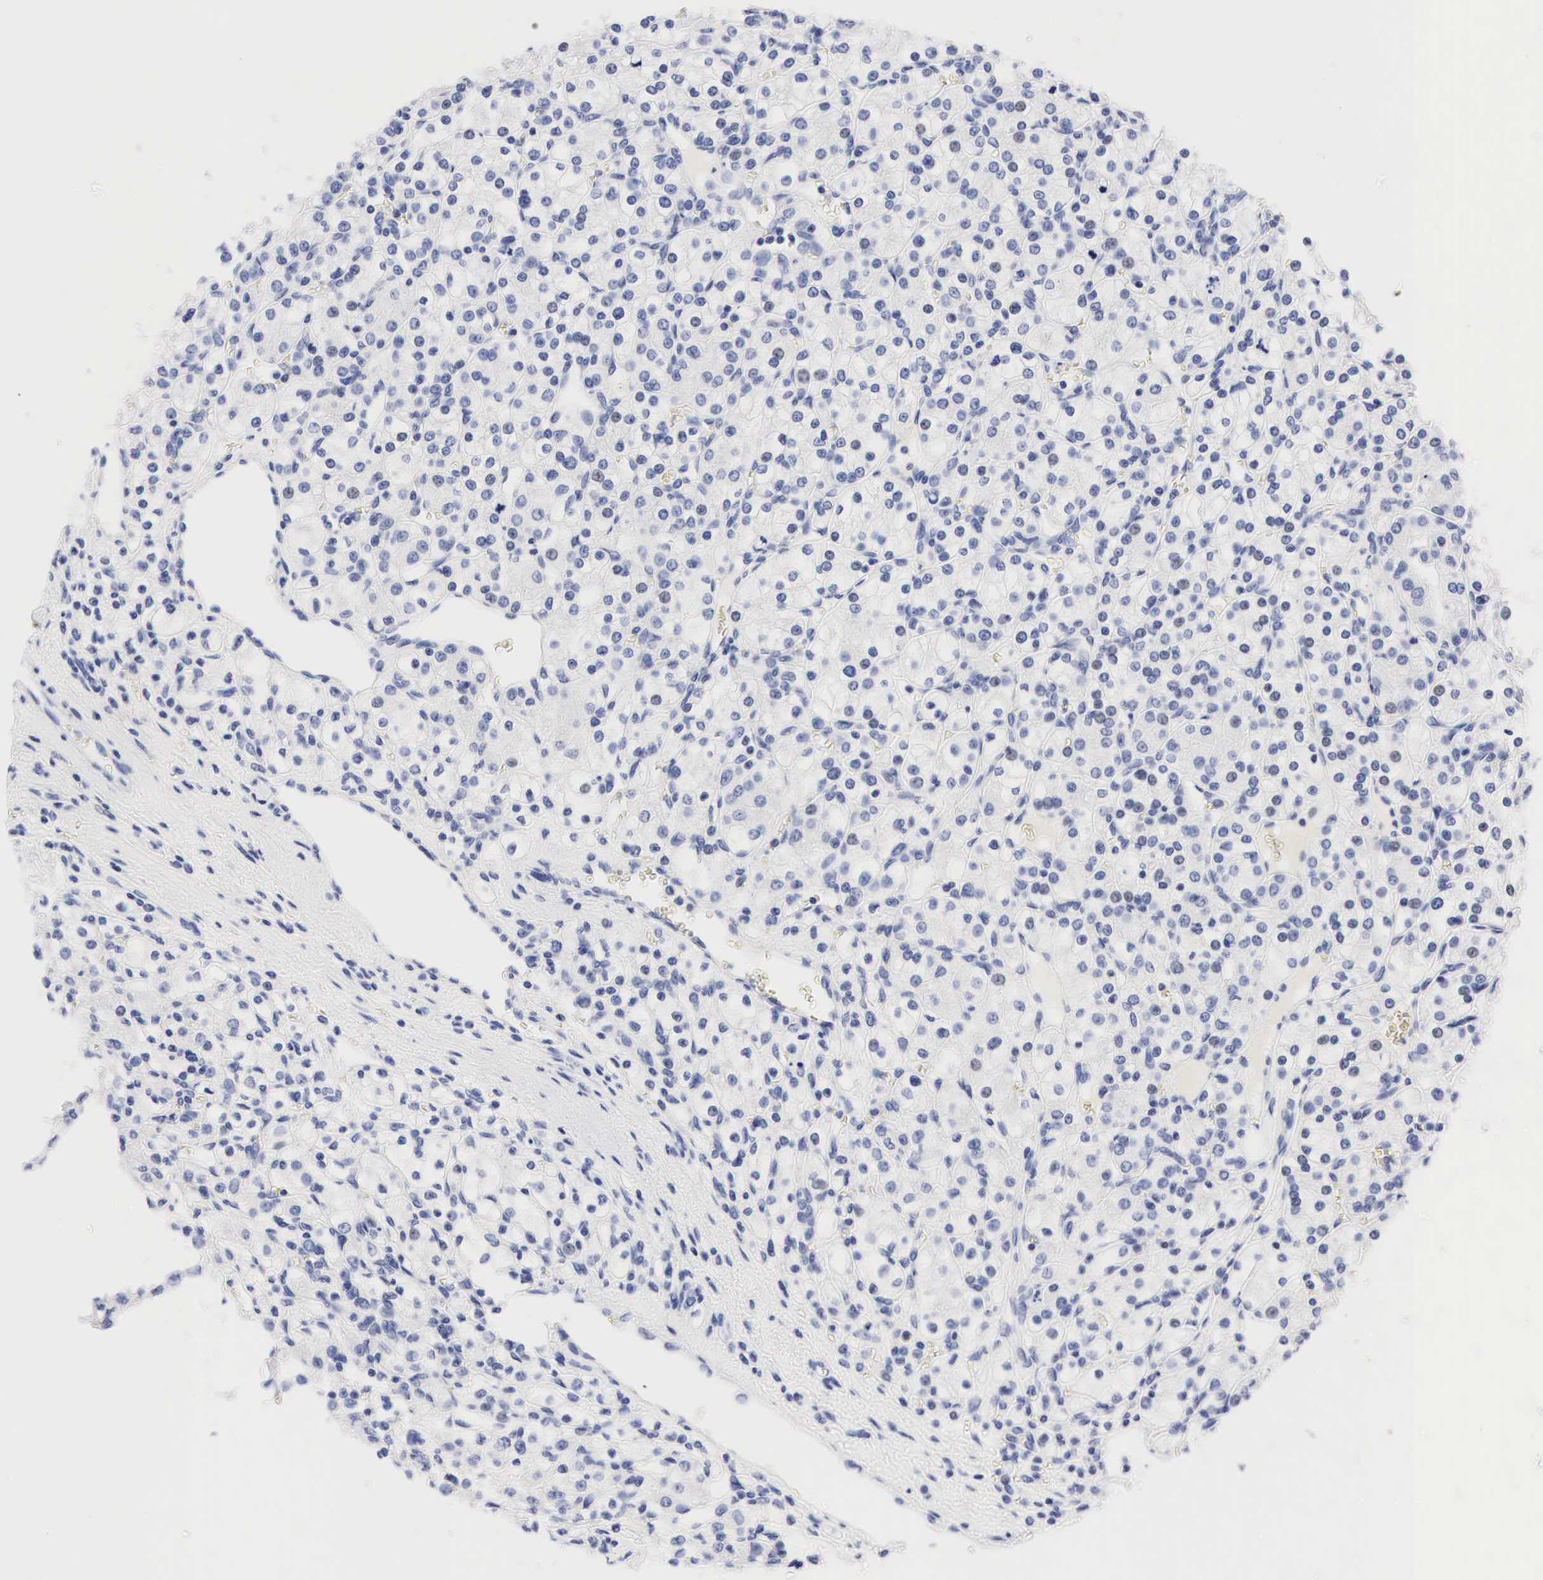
{"staining": {"intensity": "weak", "quantity": "<25%", "location": "nuclear"}, "tissue": "renal cancer", "cell_type": "Tumor cells", "image_type": "cancer", "snomed": [{"axis": "morphology", "description": "Adenocarcinoma, NOS"}, {"axis": "topography", "description": "Kidney"}], "caption": "A photomicrograph of adenocarcinoma (renal) stained for a protein displays no brown staining in tumor cells. (IHC, brightfield microscopy, high magnification).", "gene": "NKX2-1", "patient": {"sex": "female", "age": 62}}